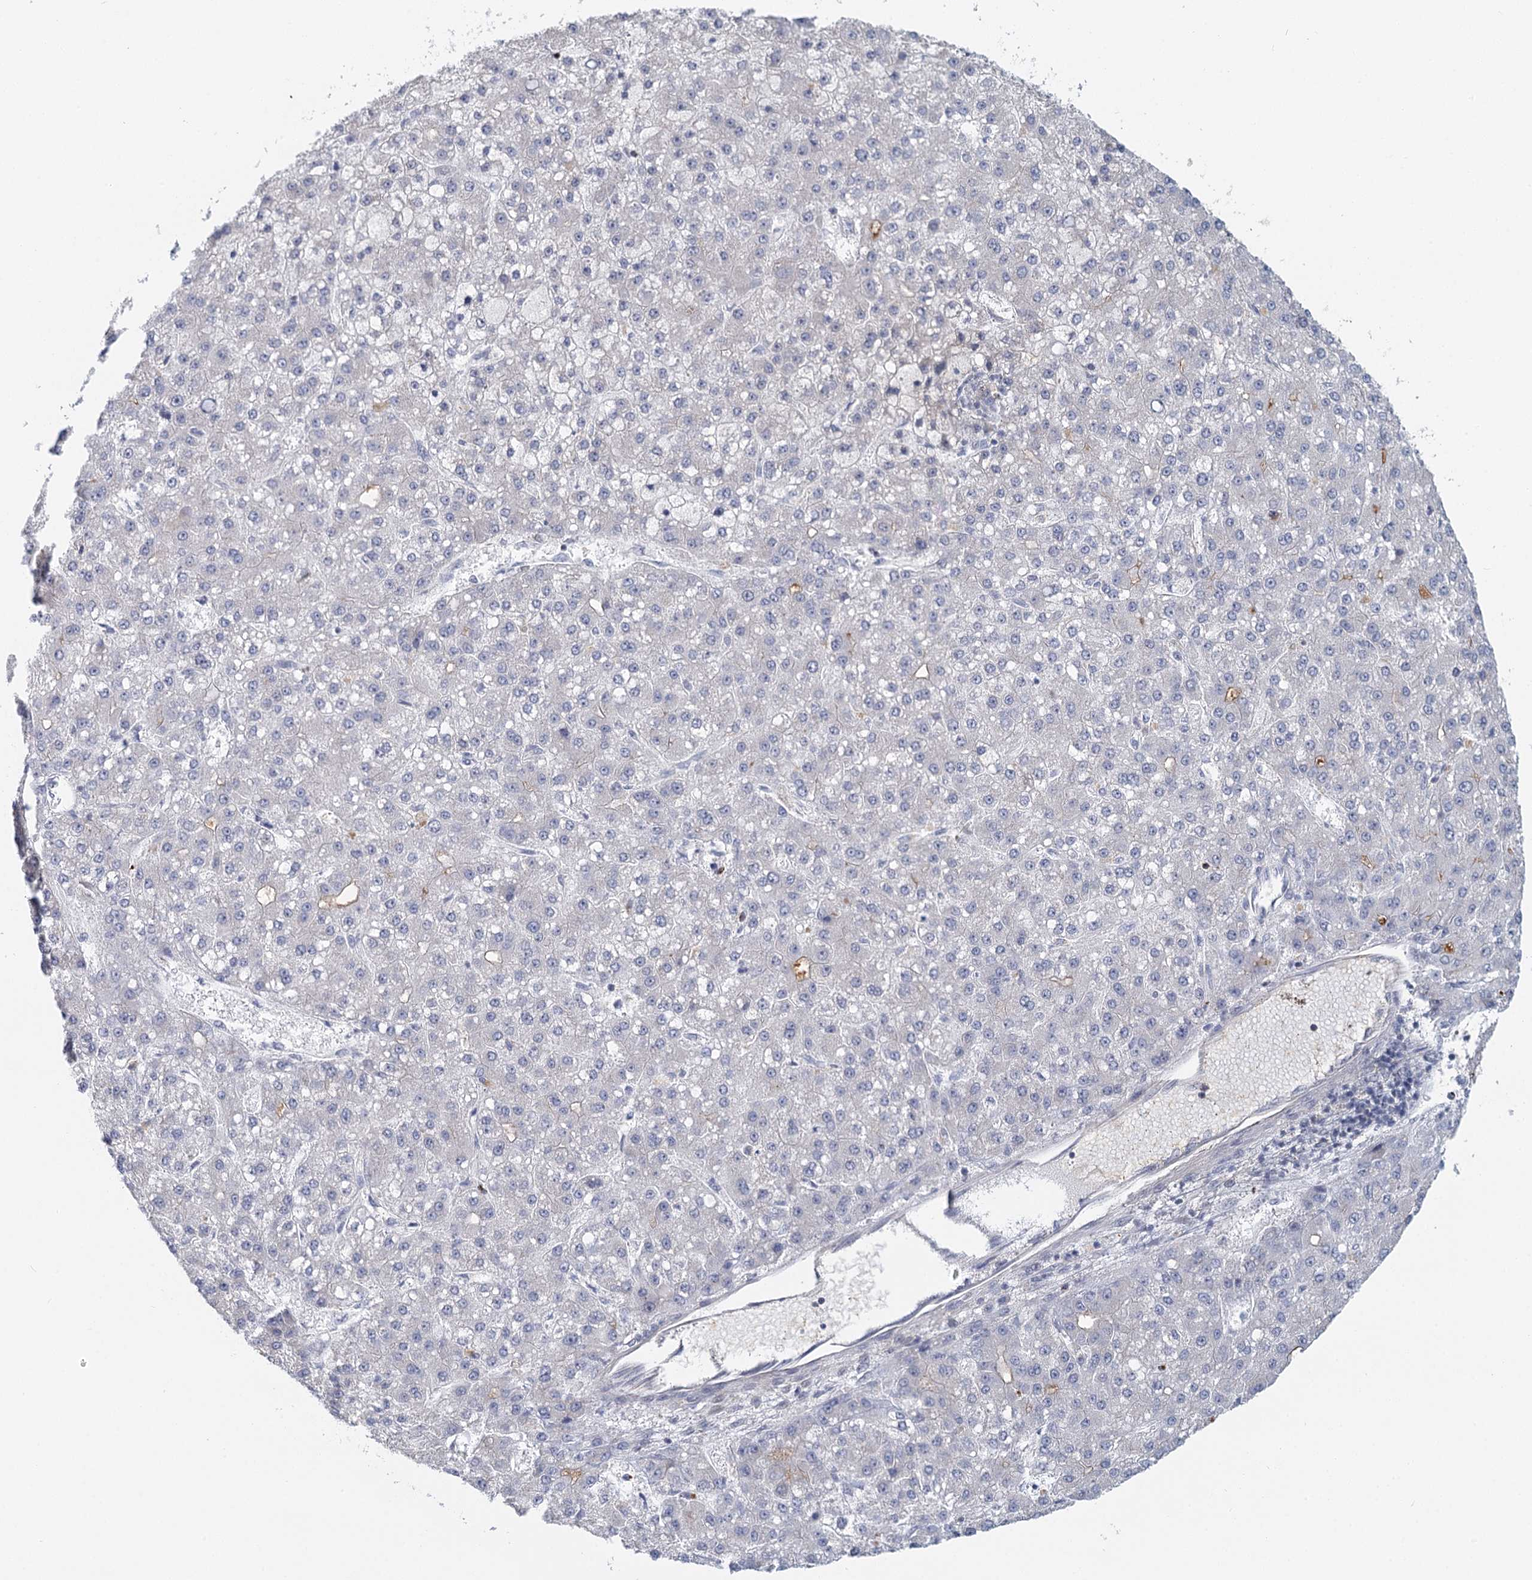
{"staining": {"intensity": "negative", "quantity": "none", "location": "none"}, "tissue": "liver cancer", "cell_type": "Tumor cells", "image_type": "cancer", "snomed": [{"axis": "morphology", "description": "Carcinoma, Hepatocellular, NOS"}, {"axis": "topography", "description": "Liver"}], "caption": "IHC of liver cancer displays no expression in tumor cells.", "gene": "GPATCH11", "patient": {"sex": "male", "age": 67}}